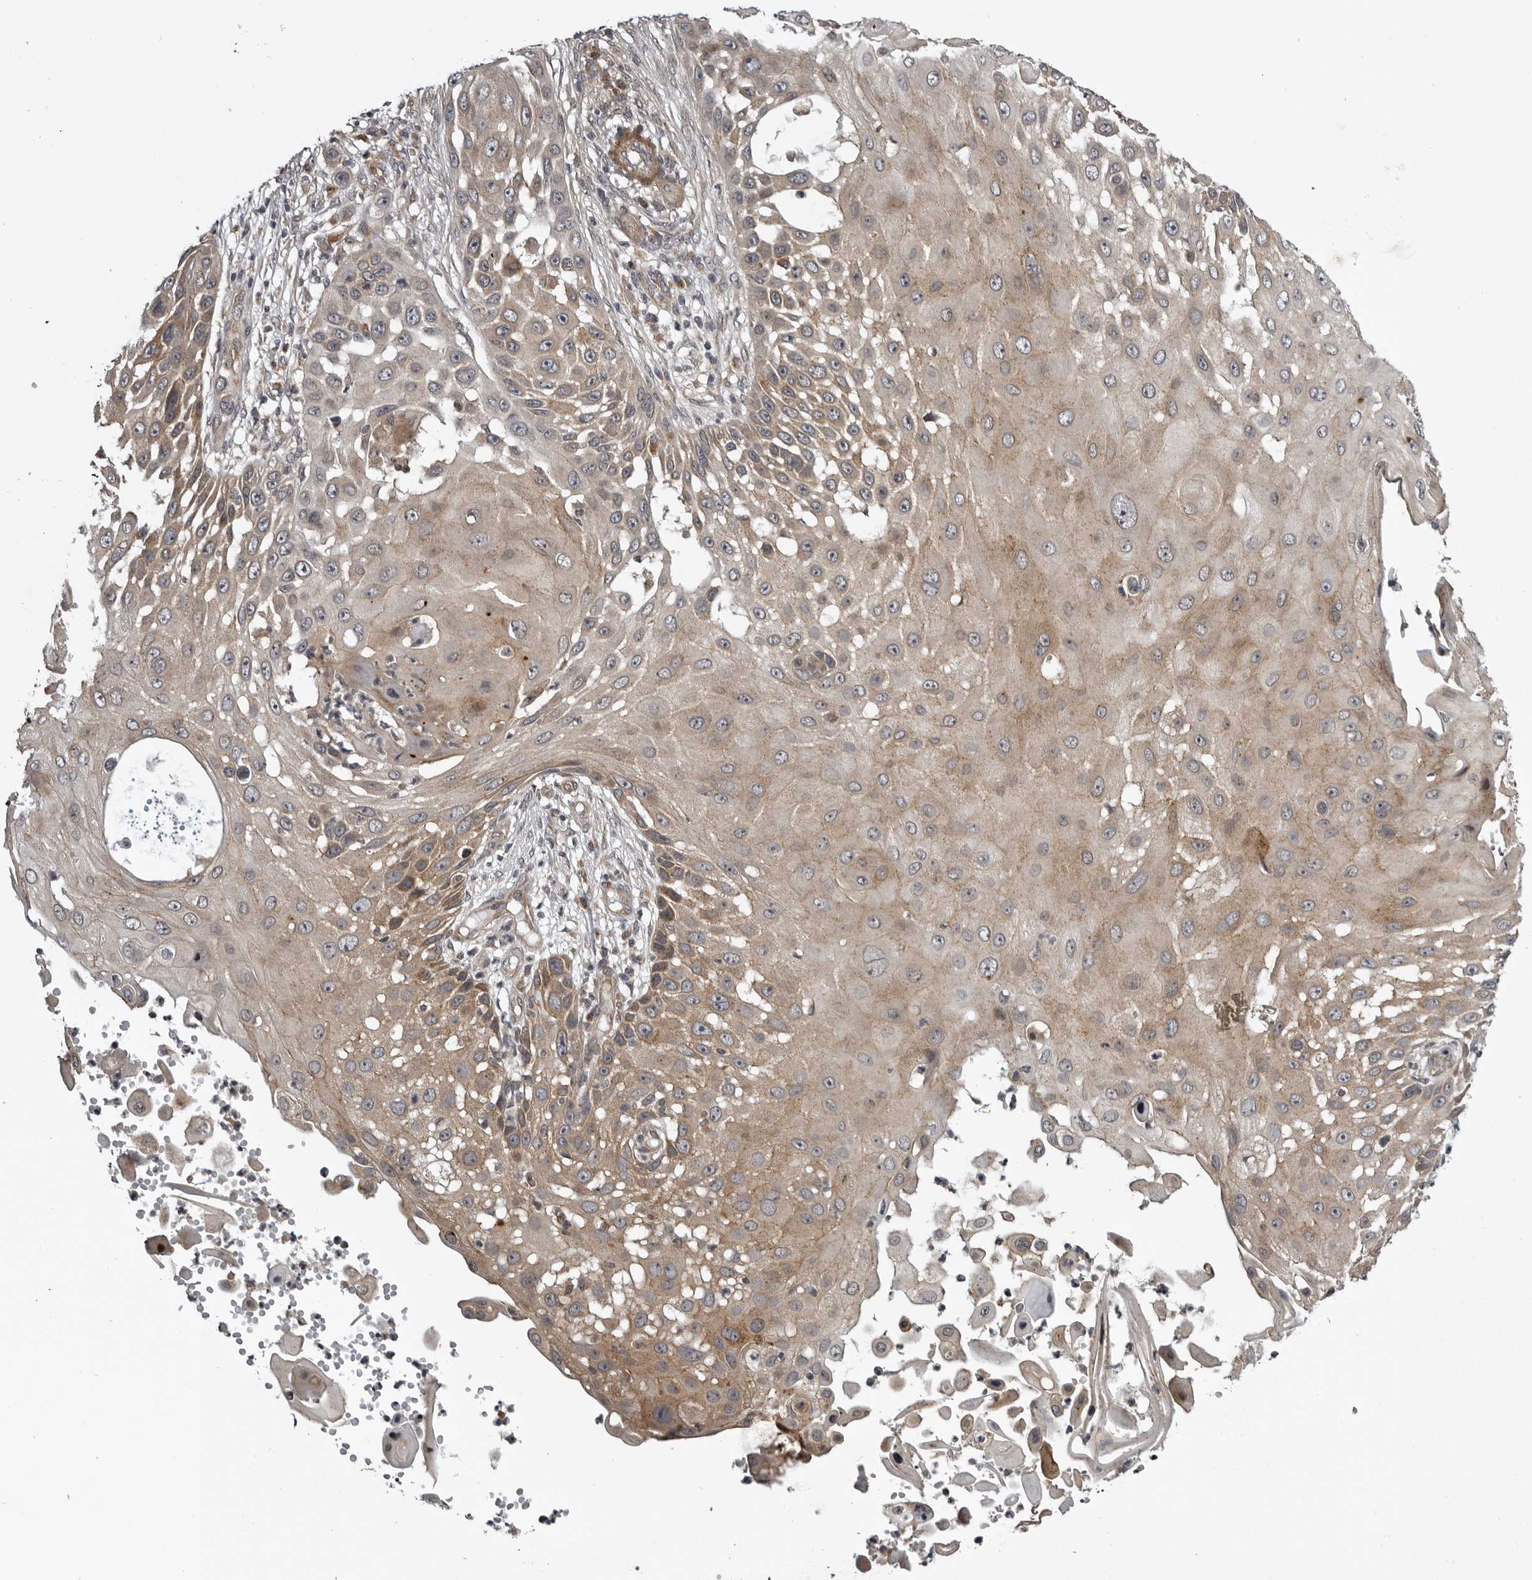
{"staining": {"intensity": "weak", "quantity": ">75%", "location": "cytoplasmic/membranous"}, "tissue": "skin cancer", "cell_type": "Tumor cells", "image_type": "cancer", "snomed": [{"axis": "morphology", "description": "Squamous cell carcinoma, NOS"}, {"axis": "topography", "description": "Skin"}], "caption": "Protein expression by immunohistochemistry (IHC) shows weak cytoplasmic/membranous positivity in about >75% of tumor cells in squamous cell carcinoma (skin).", "gene": "SNX16", "patient": {"sex": "female", "age": 44}}